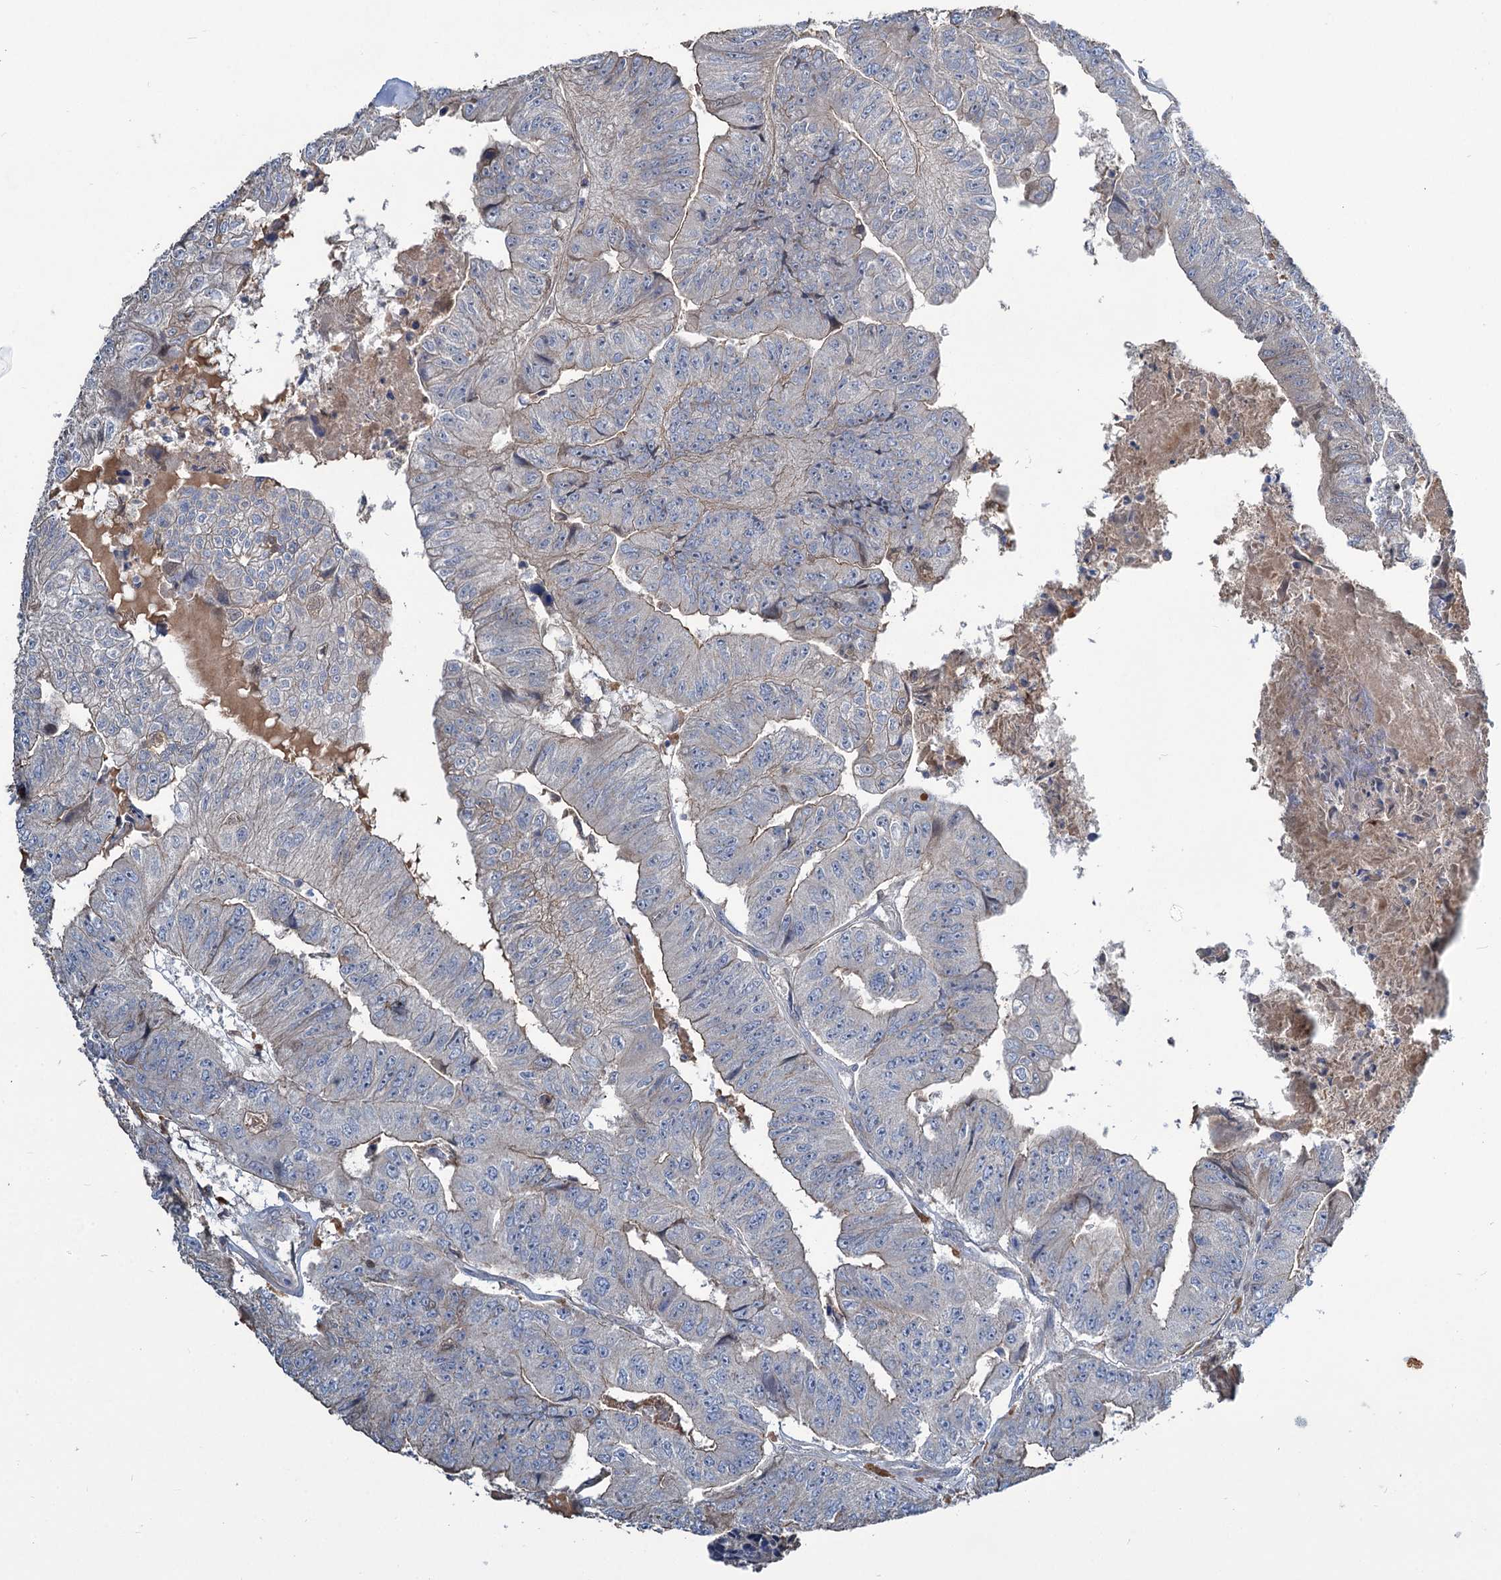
{"staining": {"intensity": "weak", "quantity": "<25%", "location": "cytoplasmic/membranous"}, "tissue": "colorectal cancer", "cell_type": "Tumor cells", "image_type": "cancer", "snomed": [{"axis": "morphology", "description": "Adenocarcinoma, NOS"}, {"axis": "topography", "description": "Colon"}], "caption": "Colorectal cancer (adenocarcinoma) stained for a protein using immunohistochemistry reveals no staining tumor cells.", "gene": "URAD", "patient": {"sex": "female", "age": 67}}